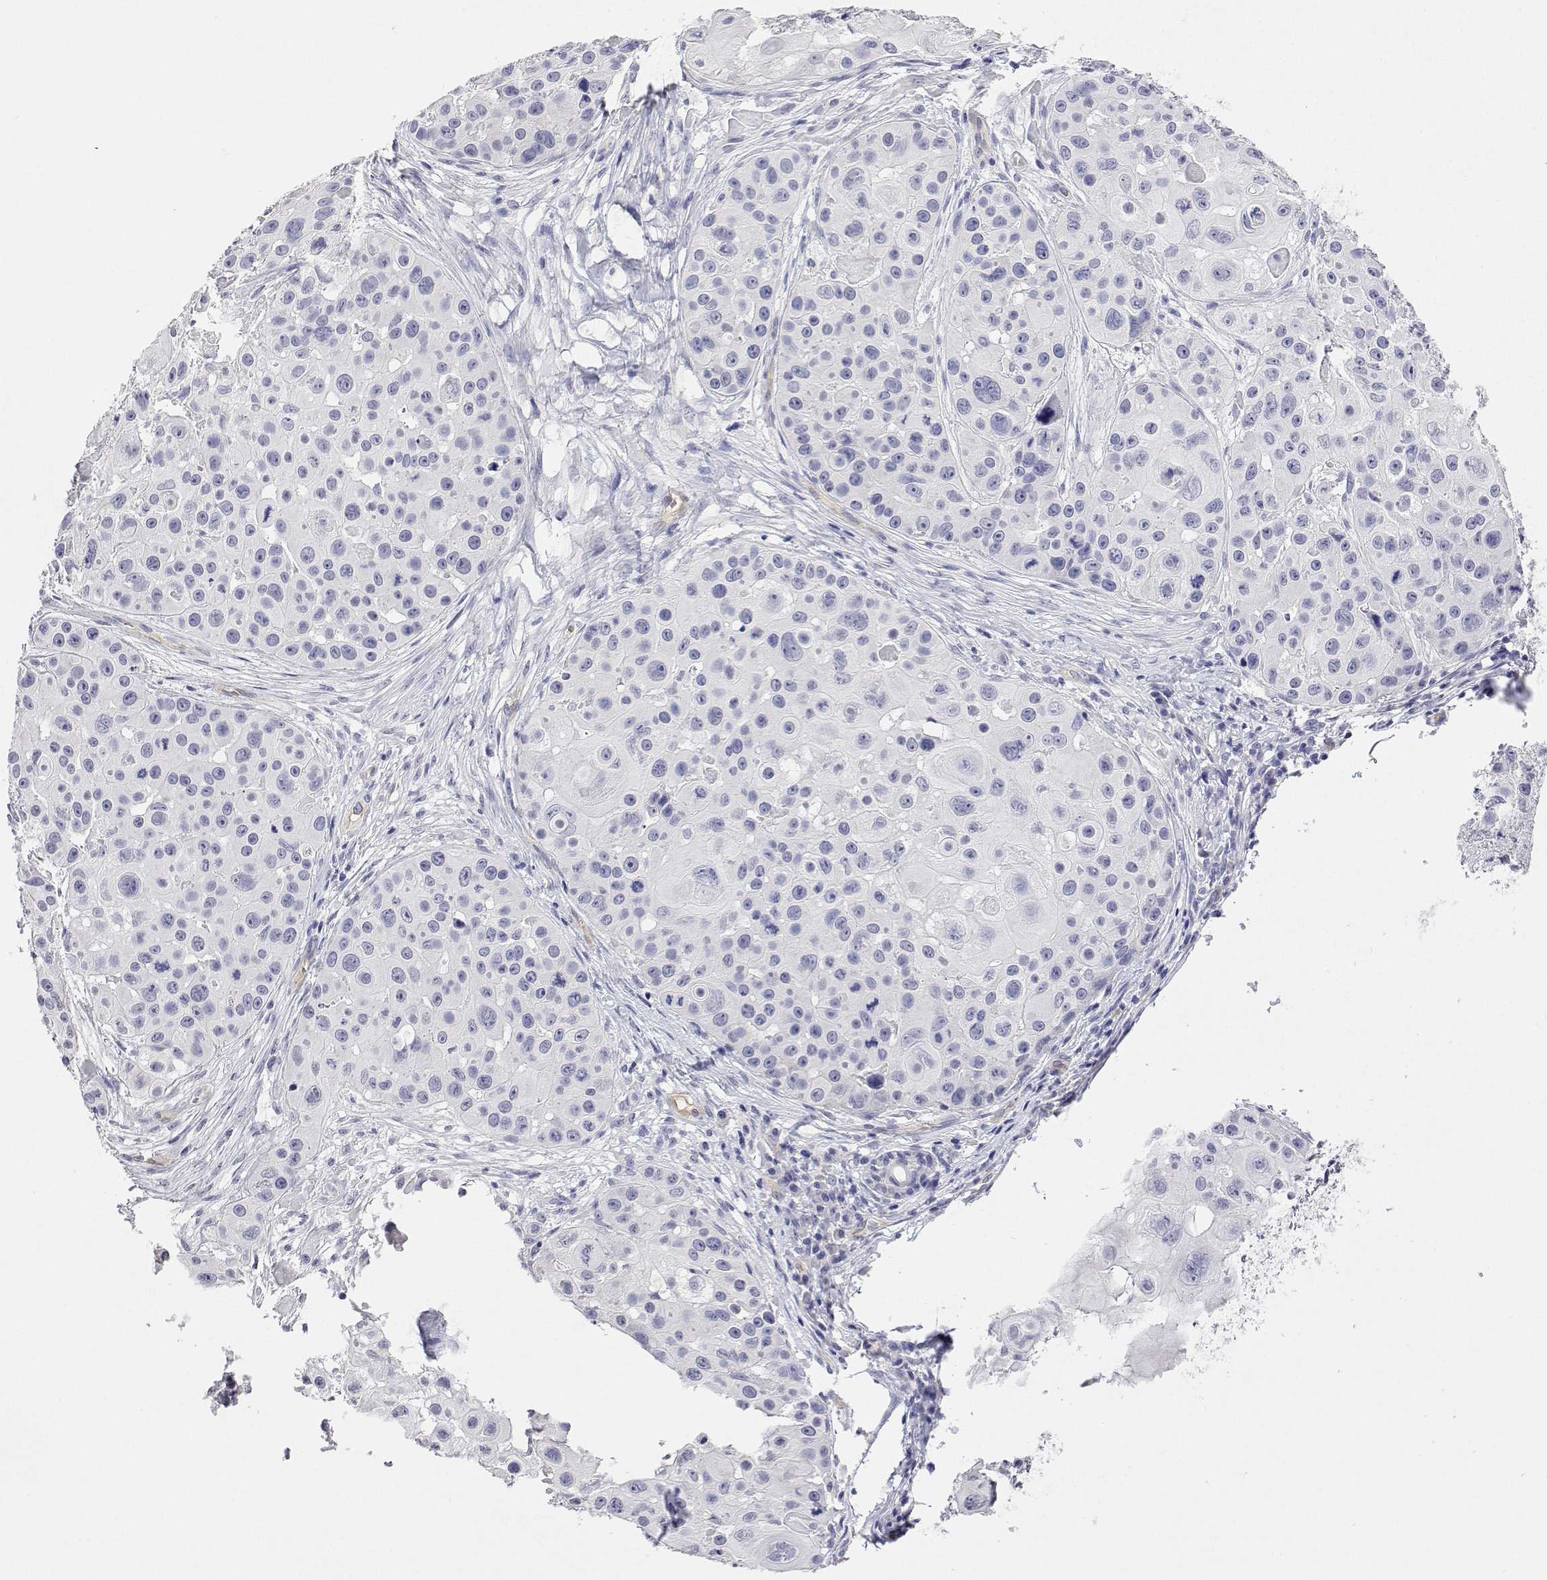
{"staining": {"intensity": "negative", "quantity": "none", "location": "none"}, "tissue": "skin cancer", "cell_type": "Tumor cells", "image_type": "cancer", "snomed": [{"axis": "morphology", "description": "Squamous cell carcinoma, NOS"}, {"axis": "topography", "description": "Skin"}], "caption": "The immunohistochemistry (IHC) micrograph has no significant staining in tumor cells of skin cancer (squamous cell carcinoma) tissue. The staining was performed using DAB to visualize the protein expression in brown, while the nuclei were stained in blue with hematoxylin (Magnification: 20x).", "gene": "PLCB1", "patient": {"sex": "male", "age": 92}}